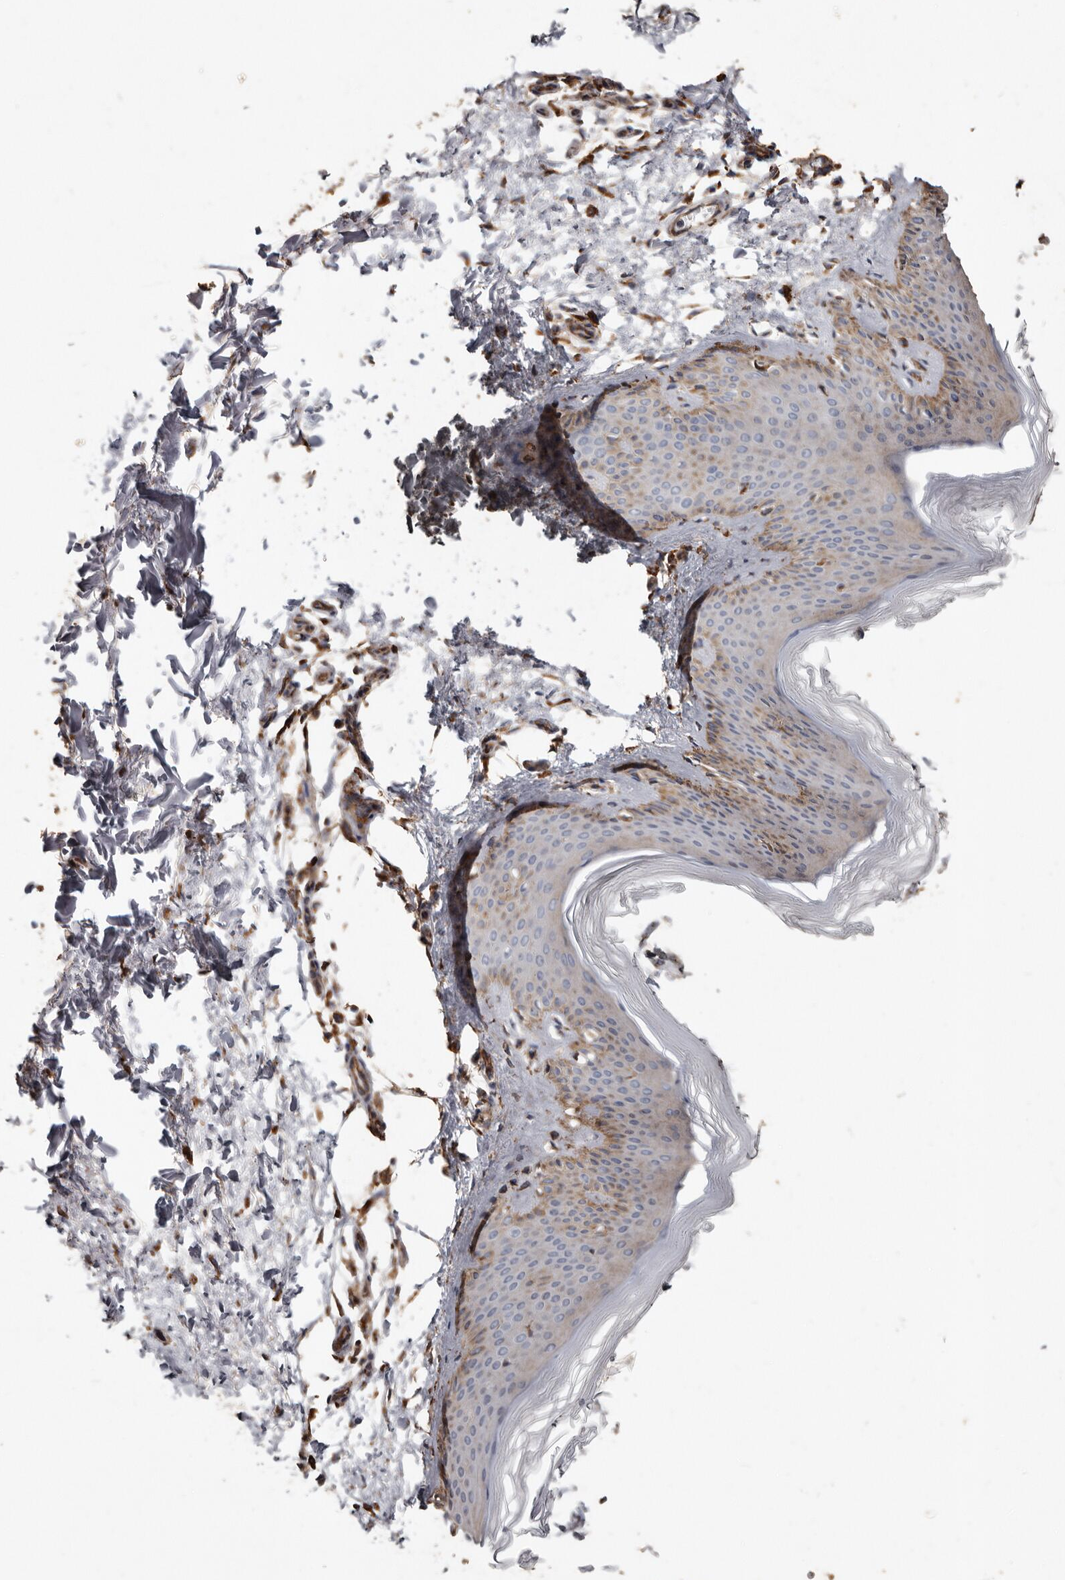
{"staining": {"intensity": "moderate", "quantity": "25%-75%", "location": "cytoplasmic/membranous"}, "tissue": "skin", "cell_type": "Fibroblasts", "image_type": "normal", "snomed": [{"axis": "morphology", "description": "Normal tissue, NOS"}, {"axis": "topography", "description": "Skin"}], "caption": "About 25%-75% of fibroblasts in normal human skin show moderate cytoplasmic/membranous protein expression as visualized by brown immunohistochemical staining.", "gene": "OSGIN2", "patient": {"sex": "female", "age": 27}}